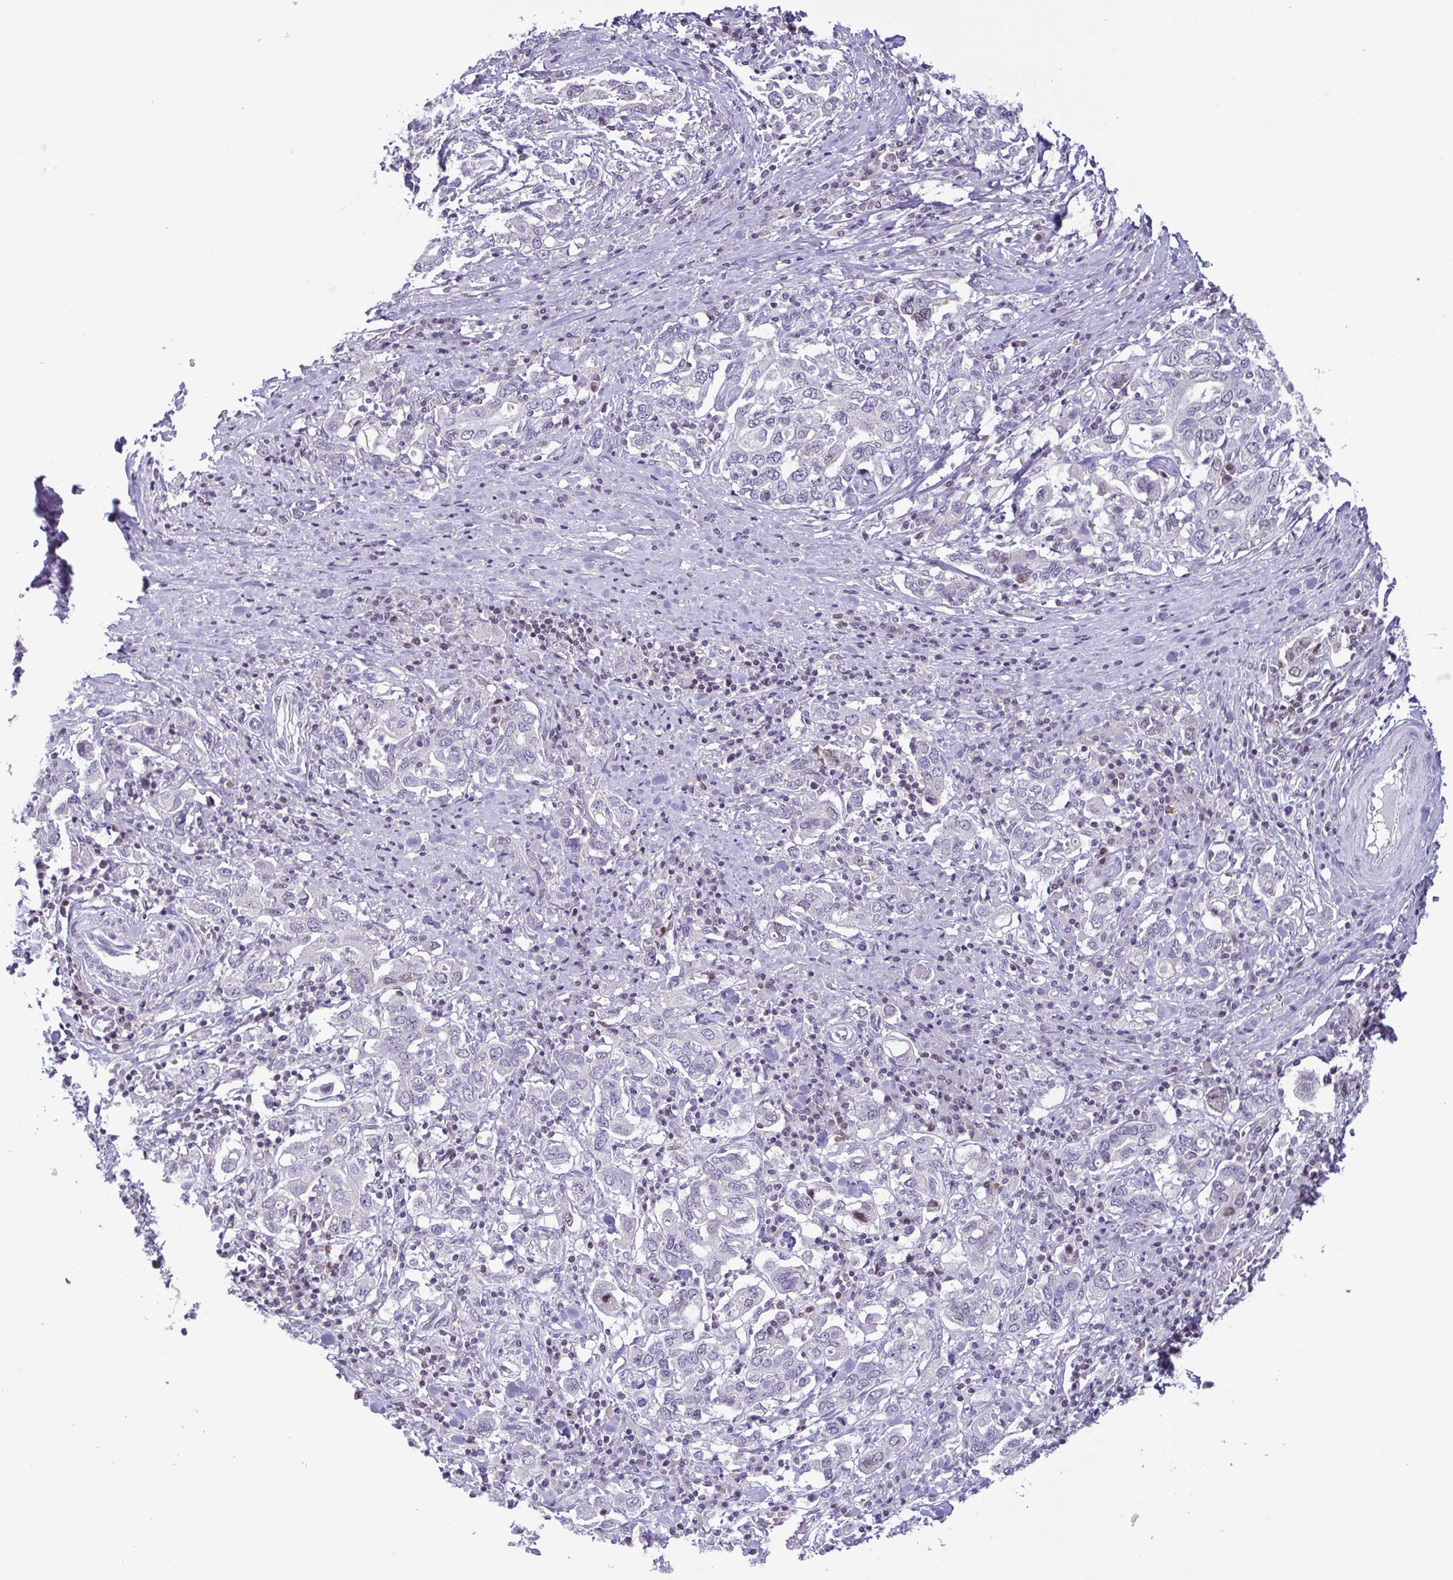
{"staining": {"intensity": "negative", "quantity": "none", "location": "none"}, "tissue": "stomach cancer", "cell_type": "Tumor cells", "image_type": "cancer", "snomed": [{"axis": "morphology", "description": "Adenocarcinoma, NOS"}, {"axis": "topography", "description": "Stomach, upper"}, {"axis": "topography", "description": "Stomach"}], "caption": "Stomach adenocarcinoma stained for a protein using IHC exhibits no positivity tumor cells.", "gene": "IRF1", "patient": {"sex": "male", "age": 62}}